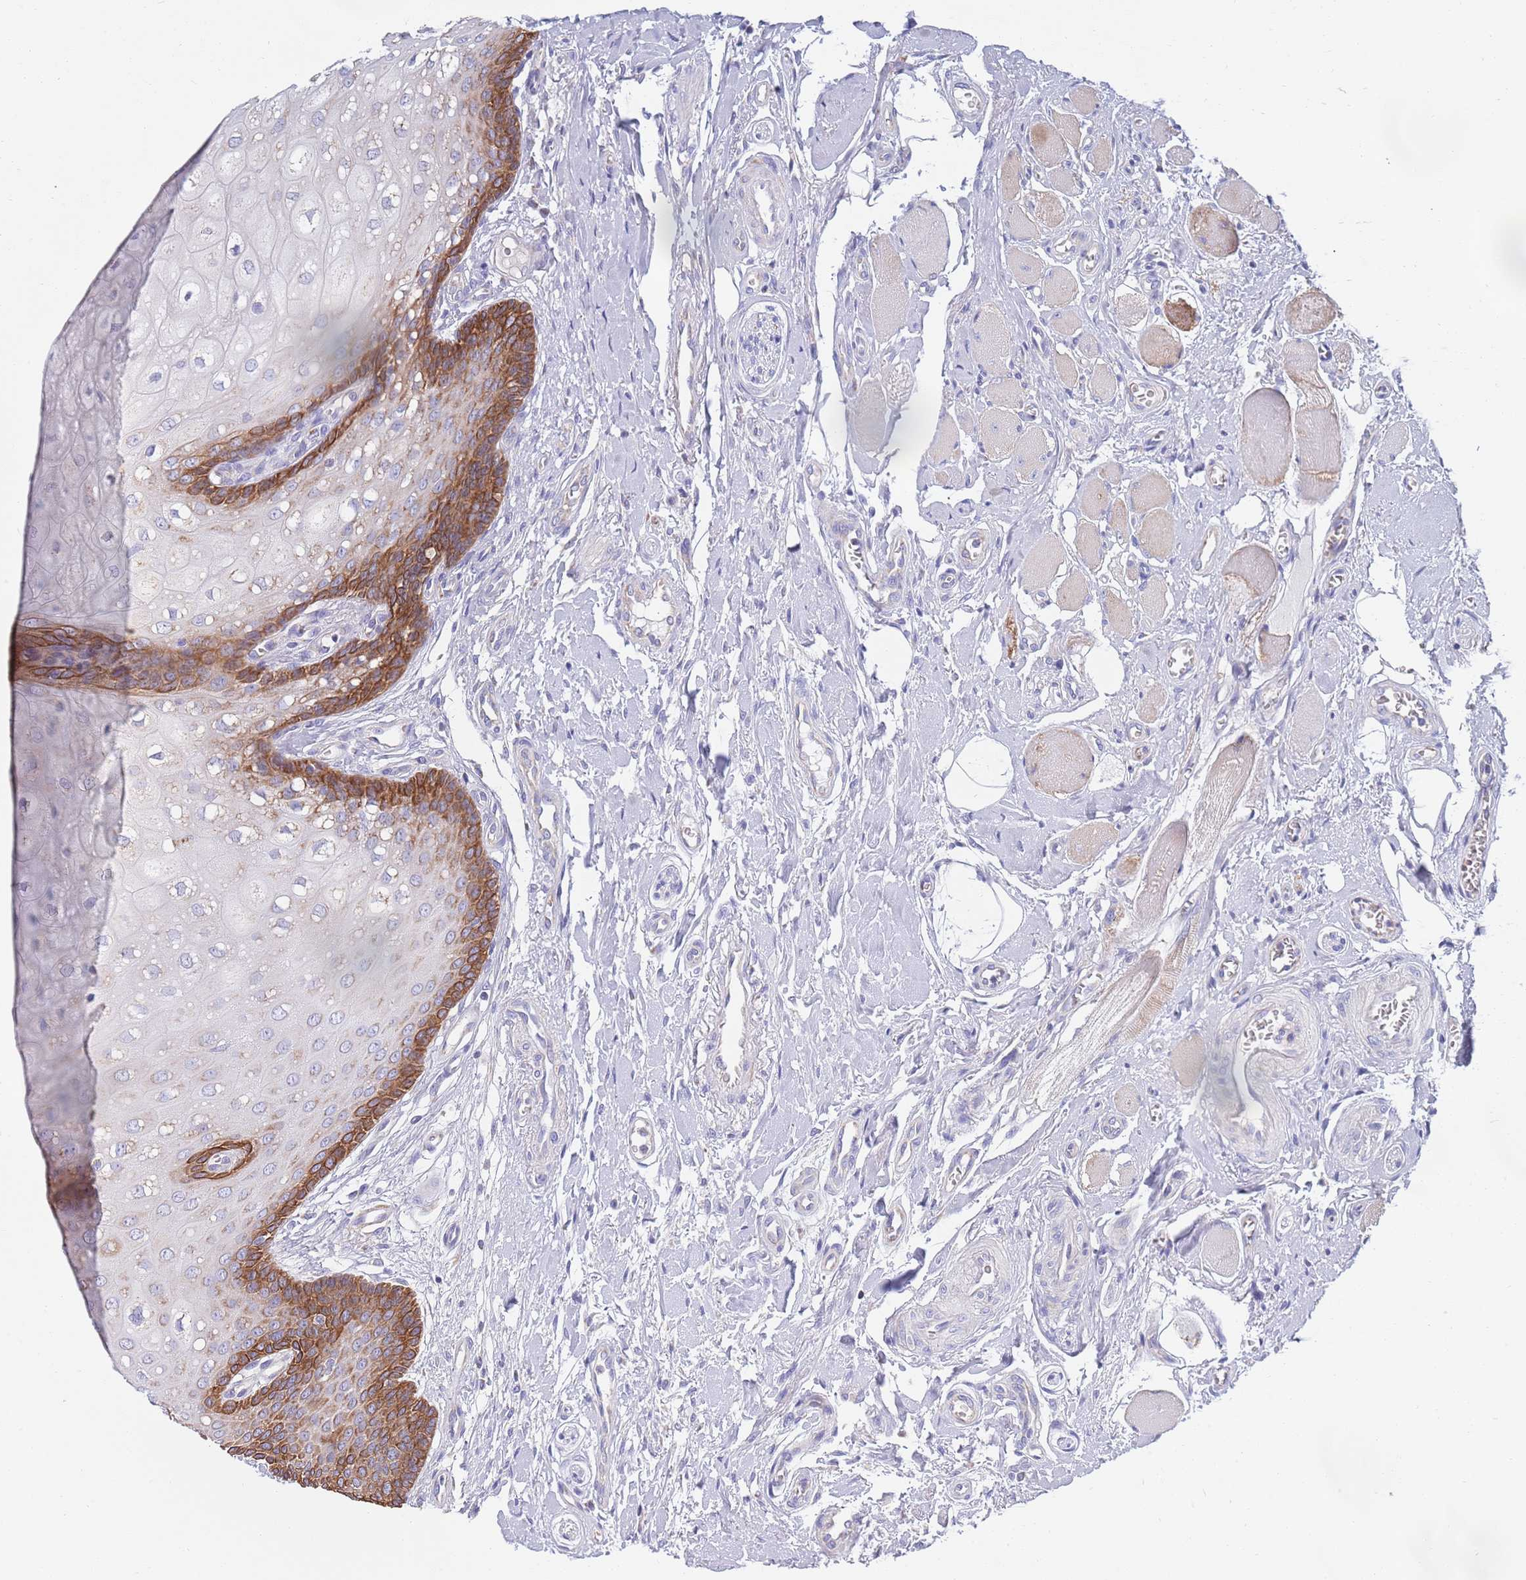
{"staining": {"intensity": "moderate", "quantity": "25%-75%", "location": "cytoplasmic/membranous"}, "tissue": "oral mucosa", "cell_type": "Squamous epithelial cells", "image_type": "normal", "snomed": [{"axis": "morphology", "description": "Normal tissue, NOS"}, {"axis": "morphology", "description": "Squamous cell carcinoma, NOS"}, {"axis": "topography", "description": "Oral tissue"}, {"axis": "topography", "description": "Tounge, NOS"}, {"axis": "topography", "description": "Head-Neck"}], "caption": "The micrograph demonstrates a brown stain indicating the presence of a protein in the cytoplasmic/membranous of squamous epithelial cells in oral mucosa. (IHC, brightfield microscopy, high magnification).", "gene": "EMC8", "patient": {"sex": "male", "age": 79}}